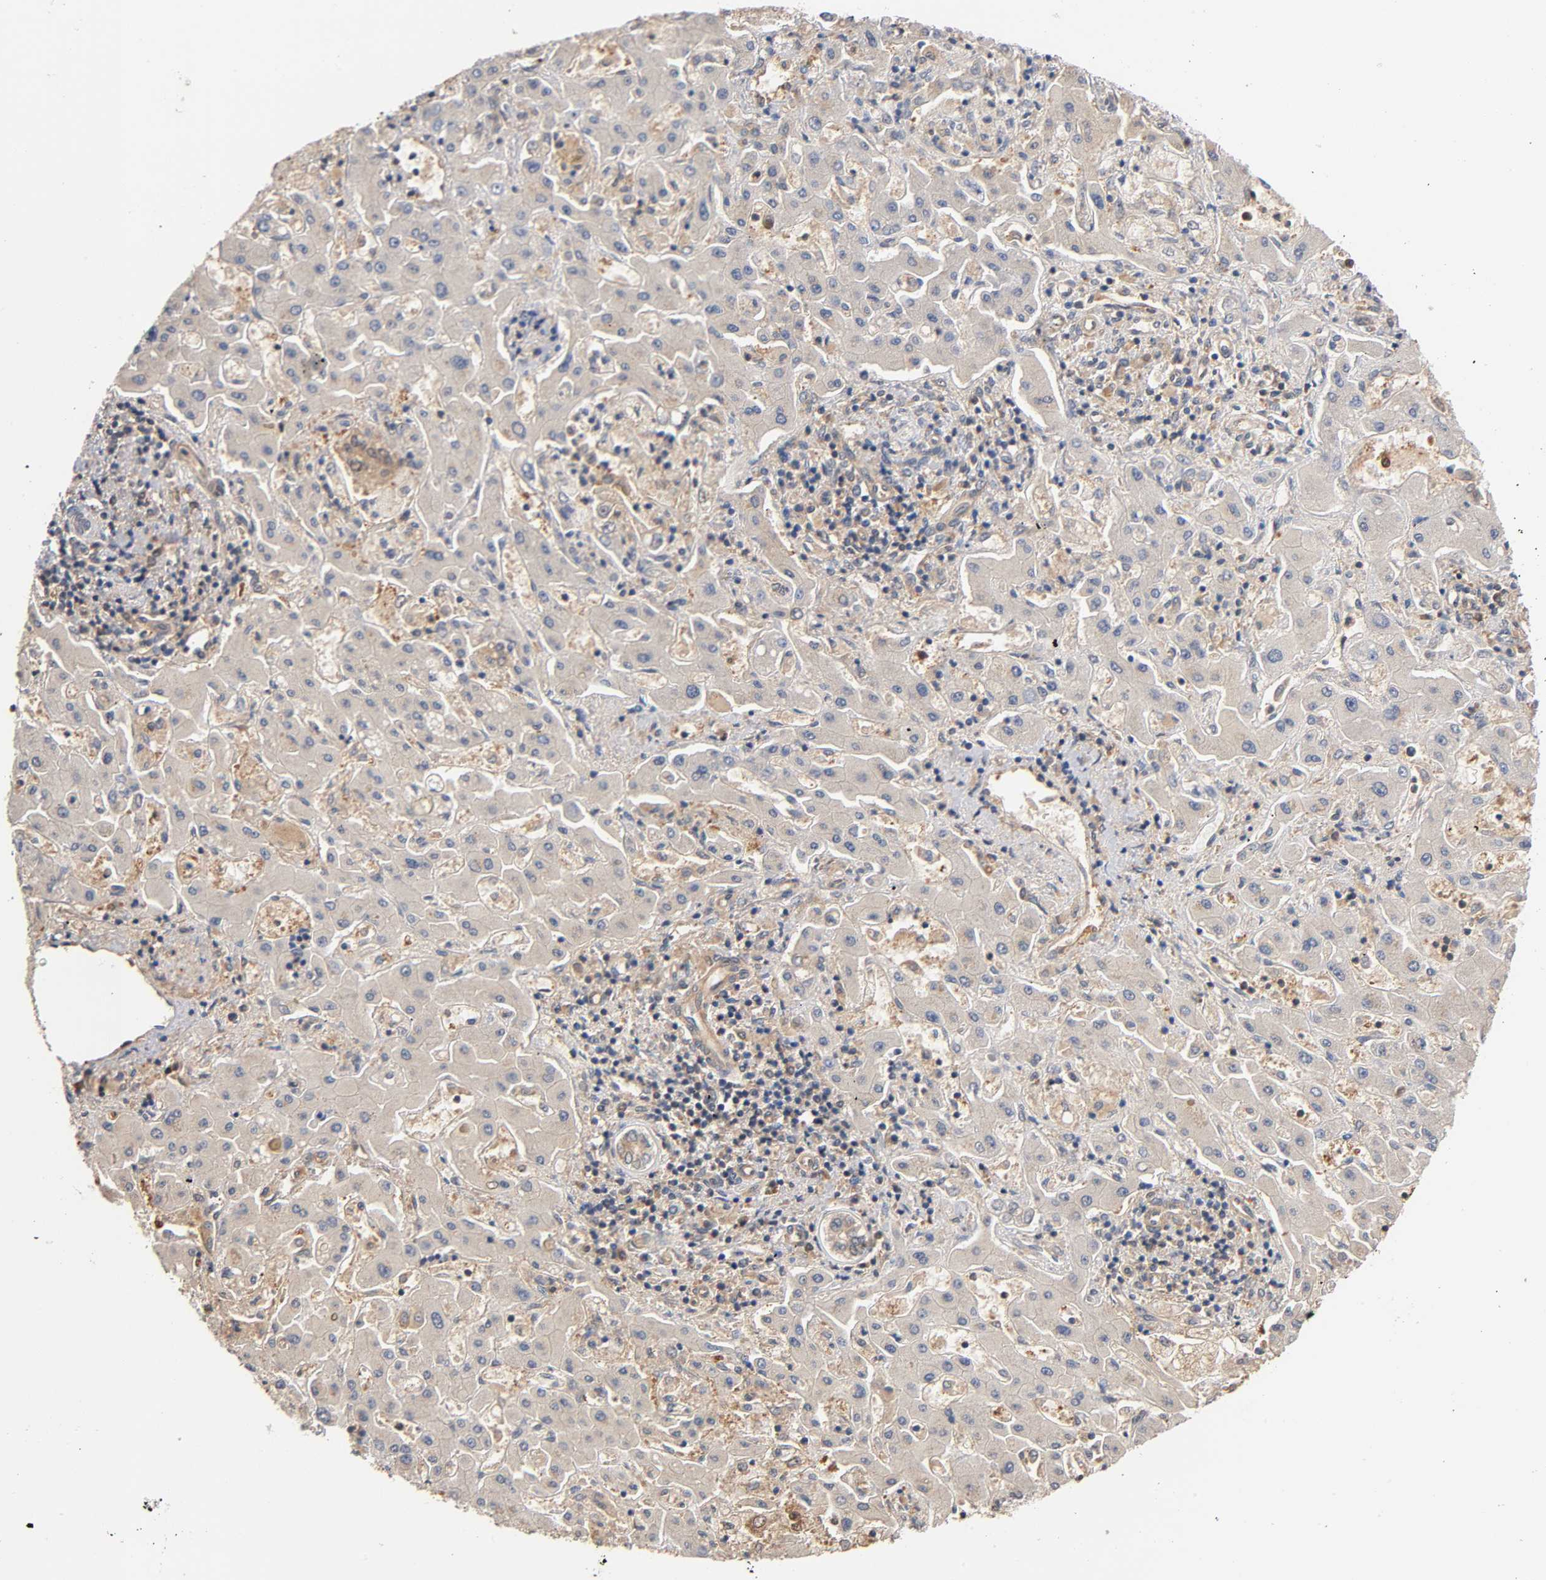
{"staining": {"intensity": "negative", "quantity": "none", "location": "none"}, "tissue": "liver cancer", "cell_type": "Tumor cells", "image_type": "cancer", "snomed": [{"axis": "morphology", "description": "Cholangiocarcinoma"}, {"axis": "topography", "description": "Liver"}], "caption": "The image reveals no significant positivity in tumor cells of liver cancer.", "gene": "ALDOA", "patient": {"sex": "male", "age": 50}}